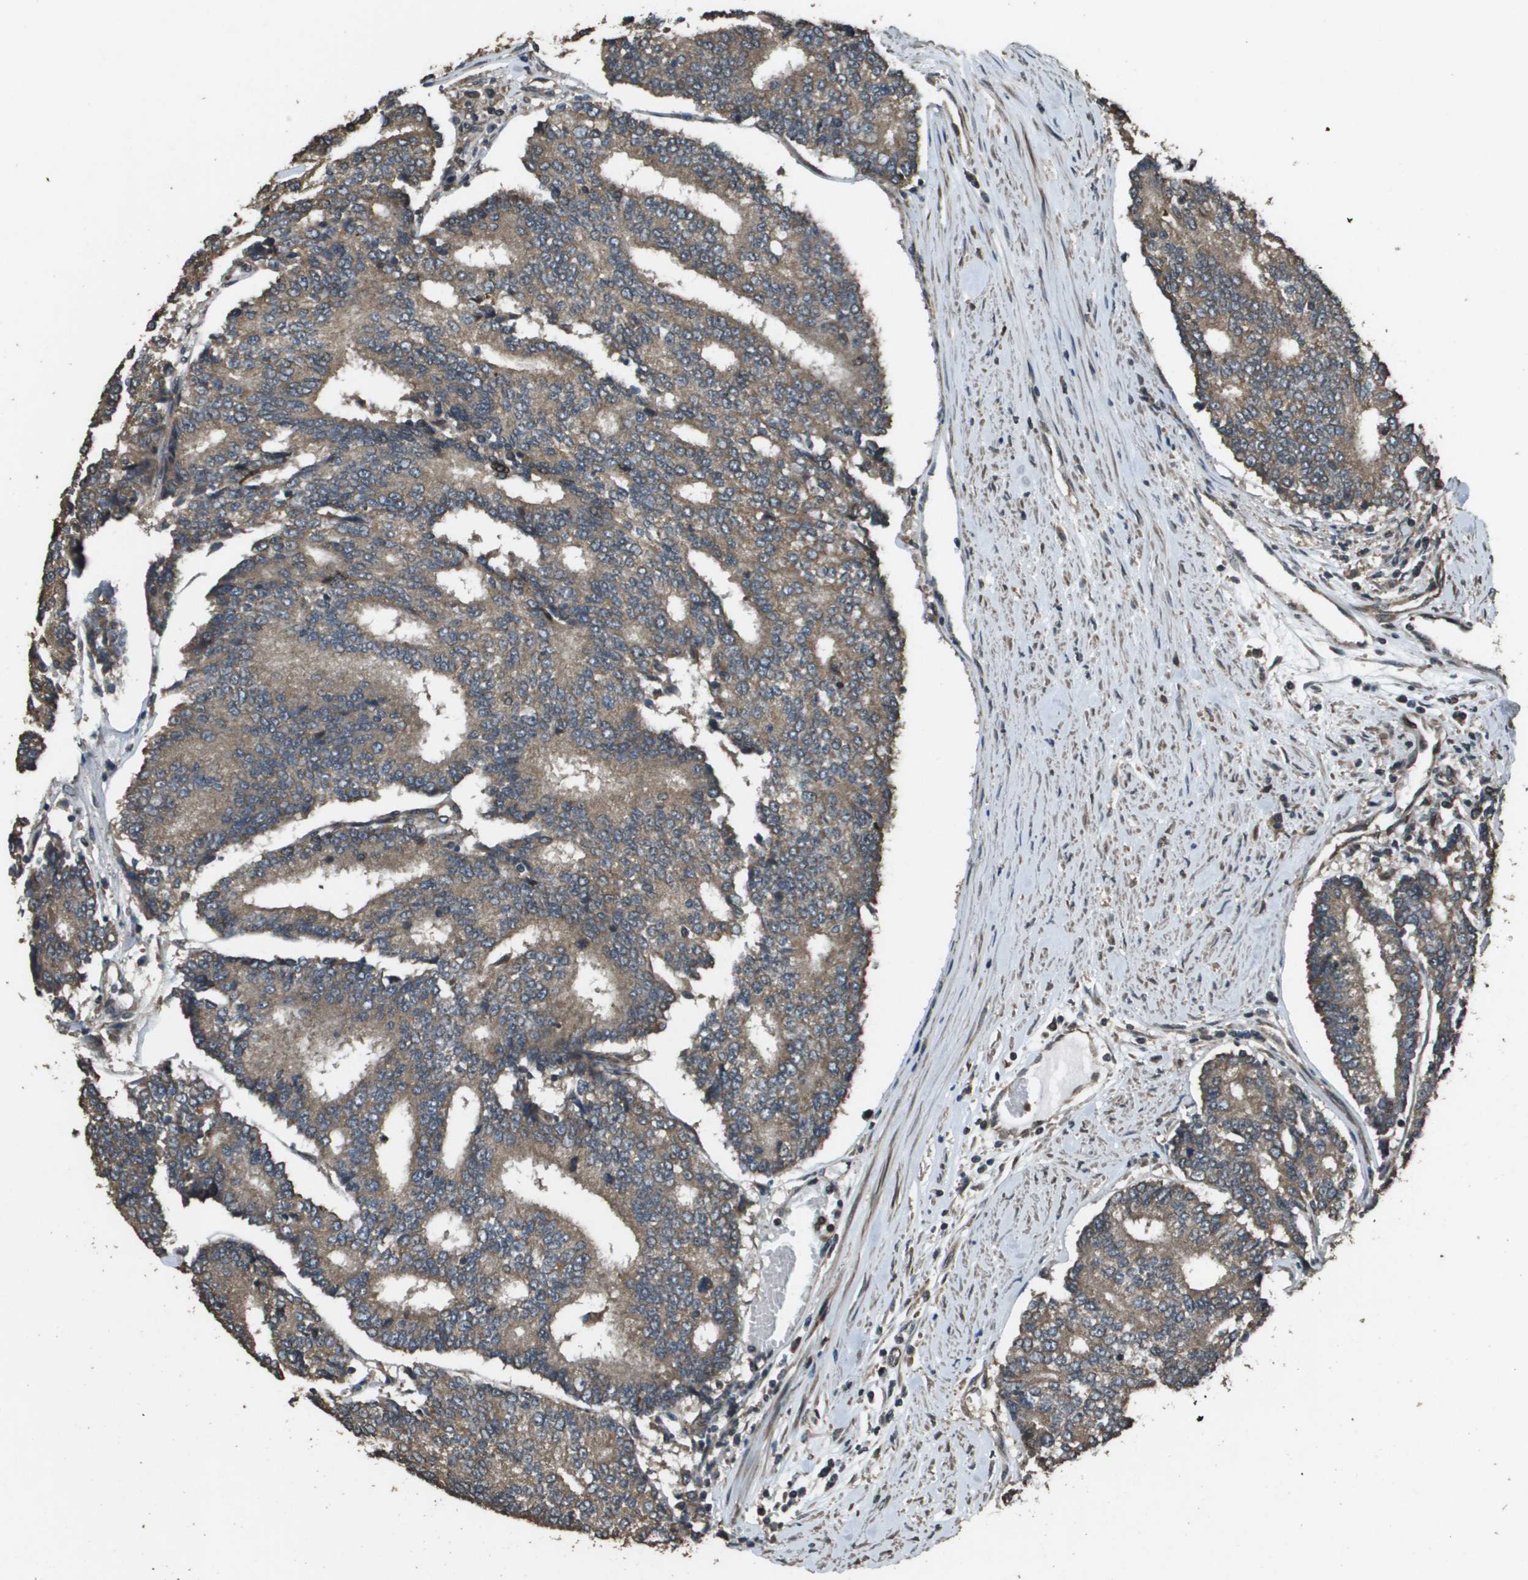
{"staining": {"intensity": "moderate", "quantity": ">75%", "location": "cytoplasmic/membranous"}, "tissue": "prostate cancer", "cell_type": "Tumor cells", "image_type": "cancer", "snomed": [{"axis": "morphology", "description": "Normal tissue, NOS"}, {"axis": "morphology", "description": "Adenocarcinoma, High grade"}, {"axis": "topography", "description": "Prostate"}, {"axis": "topography", "description": "Seminal veicle"}], "caption": "Moderate cytoplasmic/membranous positivity is seen in about >75% of tumor cells in prostate high-grade adenocarcinoma.", "gene": "FIG4", "patient": {"sex": "male", "age": 55}}